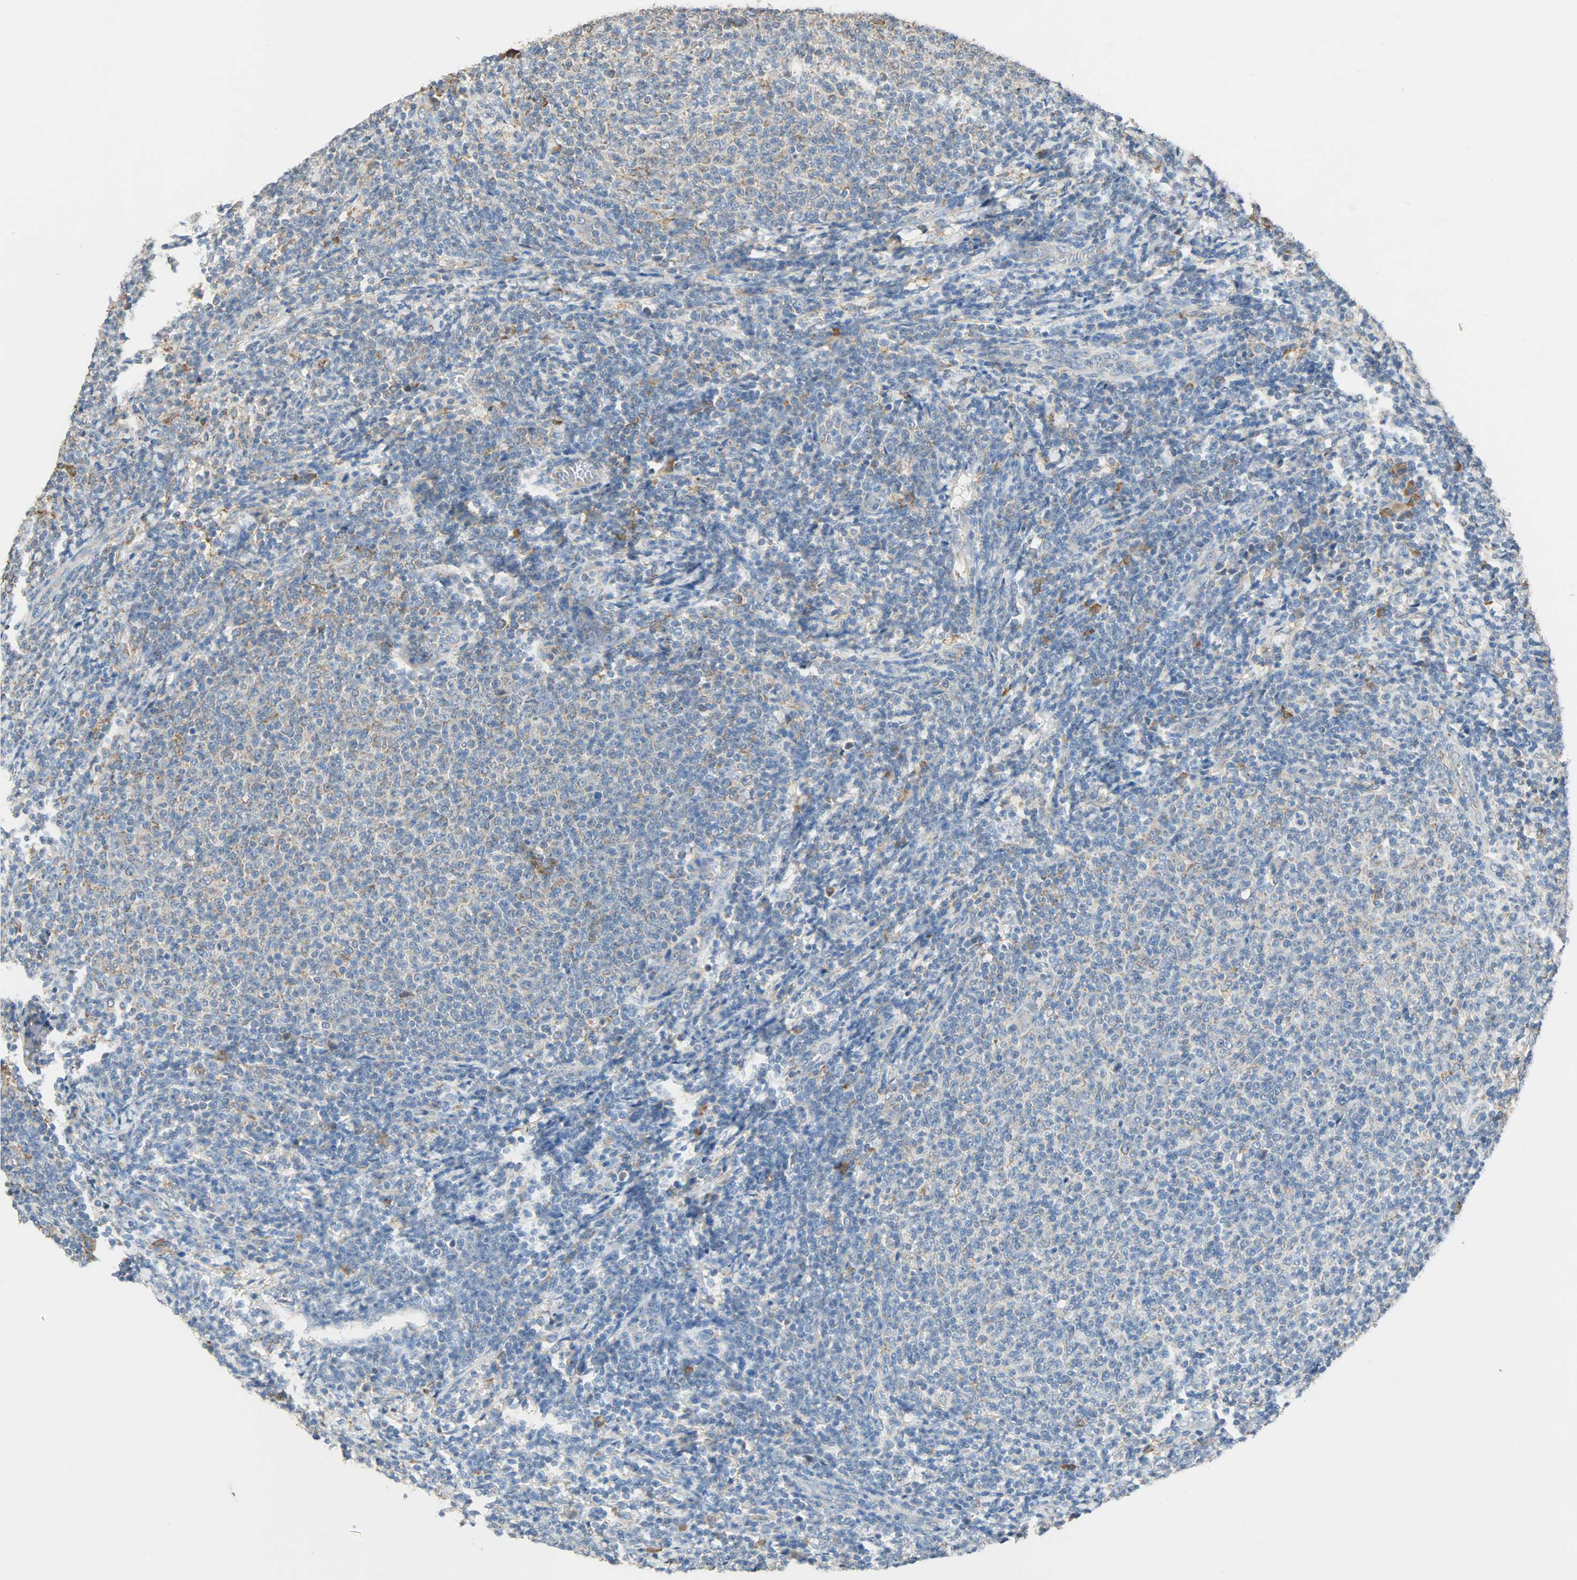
{"staining": {"intensity": "weak", "quantity": "25%-75%", "location": "cytoplasmic/membranous"}, "tissue": "lymphoma", "cell_type": "Tumor cells", "image_type": "cancer", "snomed": [{"axis": "morphology", "description": "Malignant lymphoma, non-Hodgkin's type, Low grade"}, {"axis": "topography", "description": "Lymph node"}], "caption": "High-power microscopy captured an IHC micrograph of lymphoma, revealing weak cytoplasmic/membranous positivity in about 25%-75% of tumor cells. (IHC, brightfield microscopy, high magnification).", "gene": "HSPA5", "patient": {"sex": "male", "age": 66}}